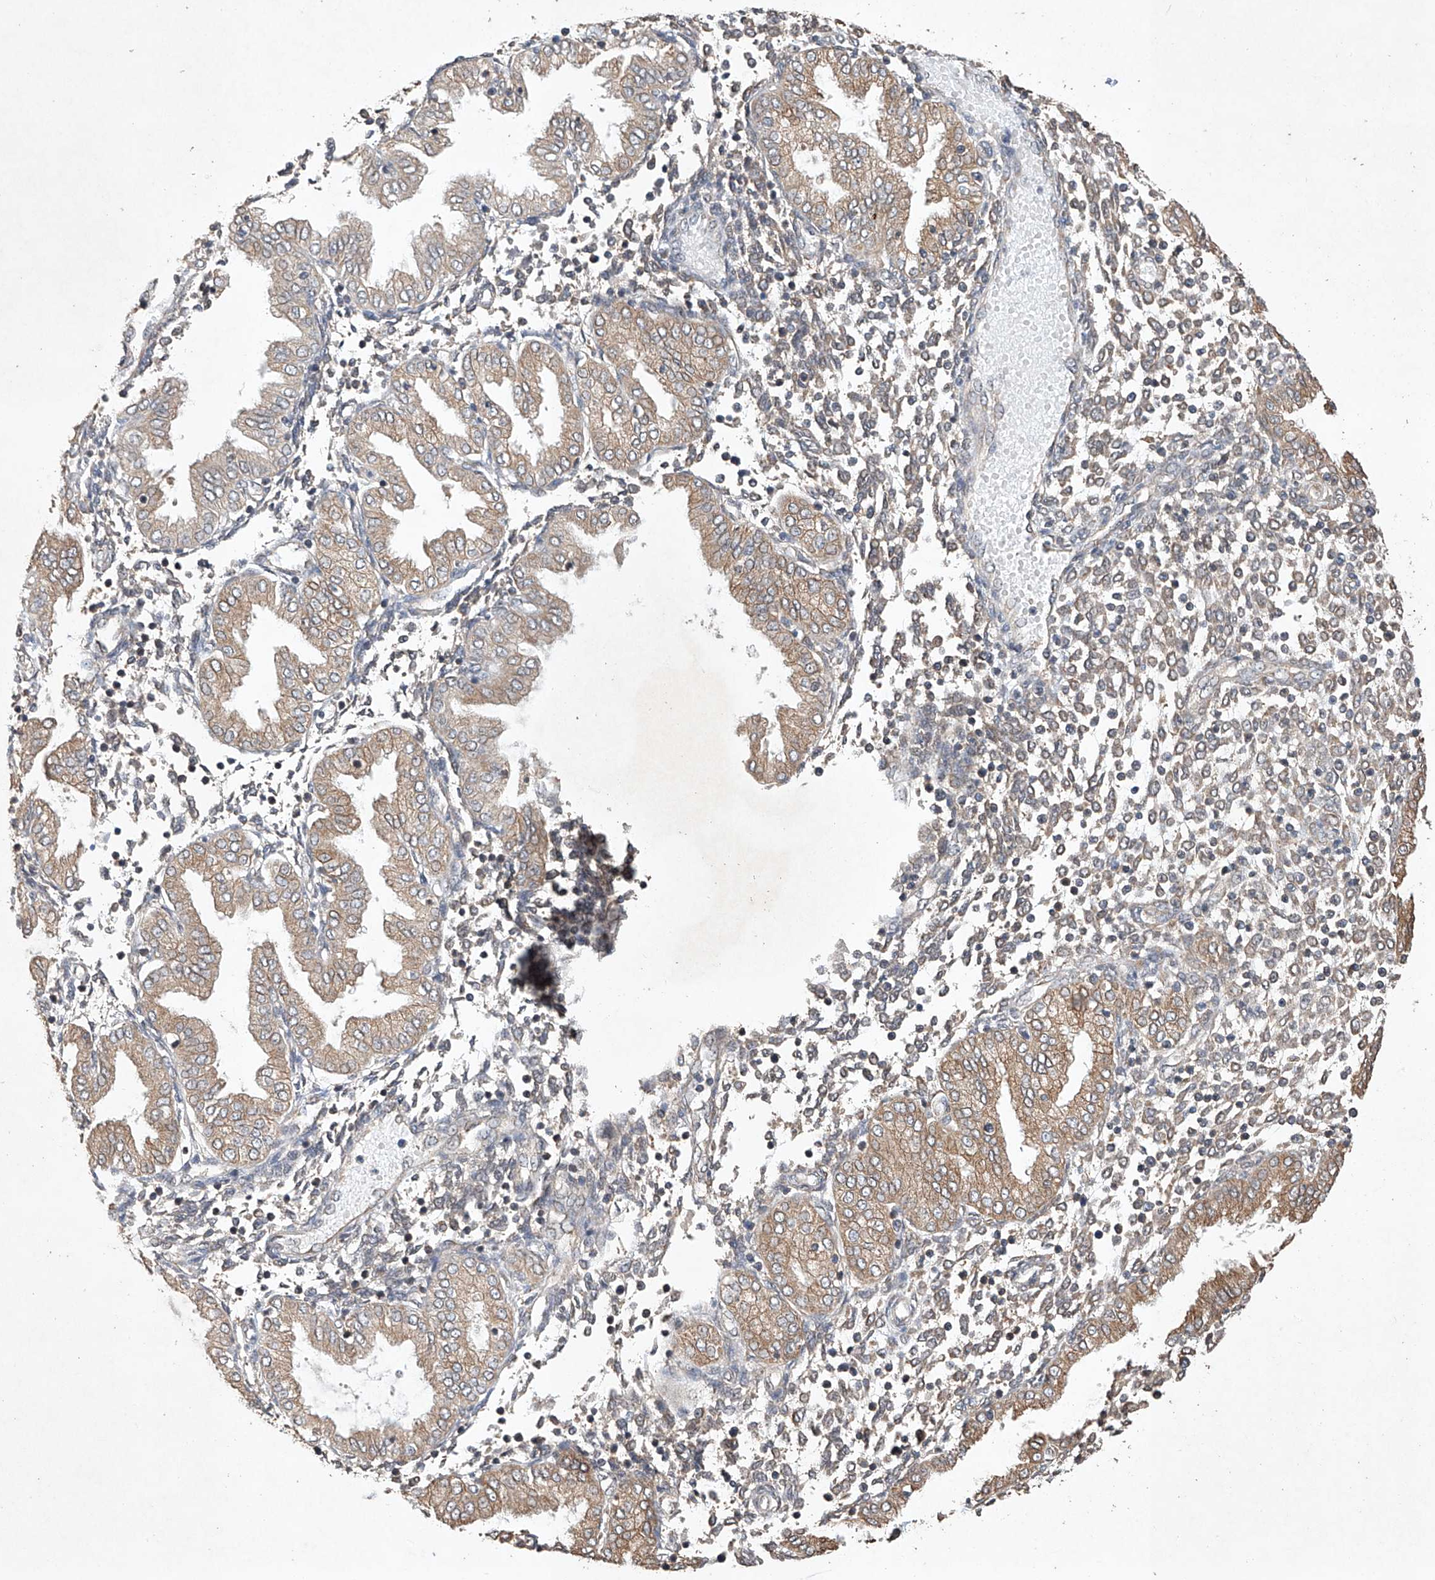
{"staining": {"intensity": "moderate", "quantity": "25%-75%", "location": "cytoplasmic/membranous"}, "tissue": "endometrium", "cell_type": "Cells in endometrial stroma", "image_type": "normal", "snomed": [{"axis": "morphology", "description": "Normal tissue, NOS"}, {"axis": "topography", "description": "Endometrium"}], "caption": "Endometrium stained for a protein demonstrates moderate cytoplasmic/membranous positivity in cells in endometrial stroma. The protein of interest is shown in brown color, while the nuclei are stained blue.", "gene": "LURAP1", "patient": {"sex": "female", "age": 53}}